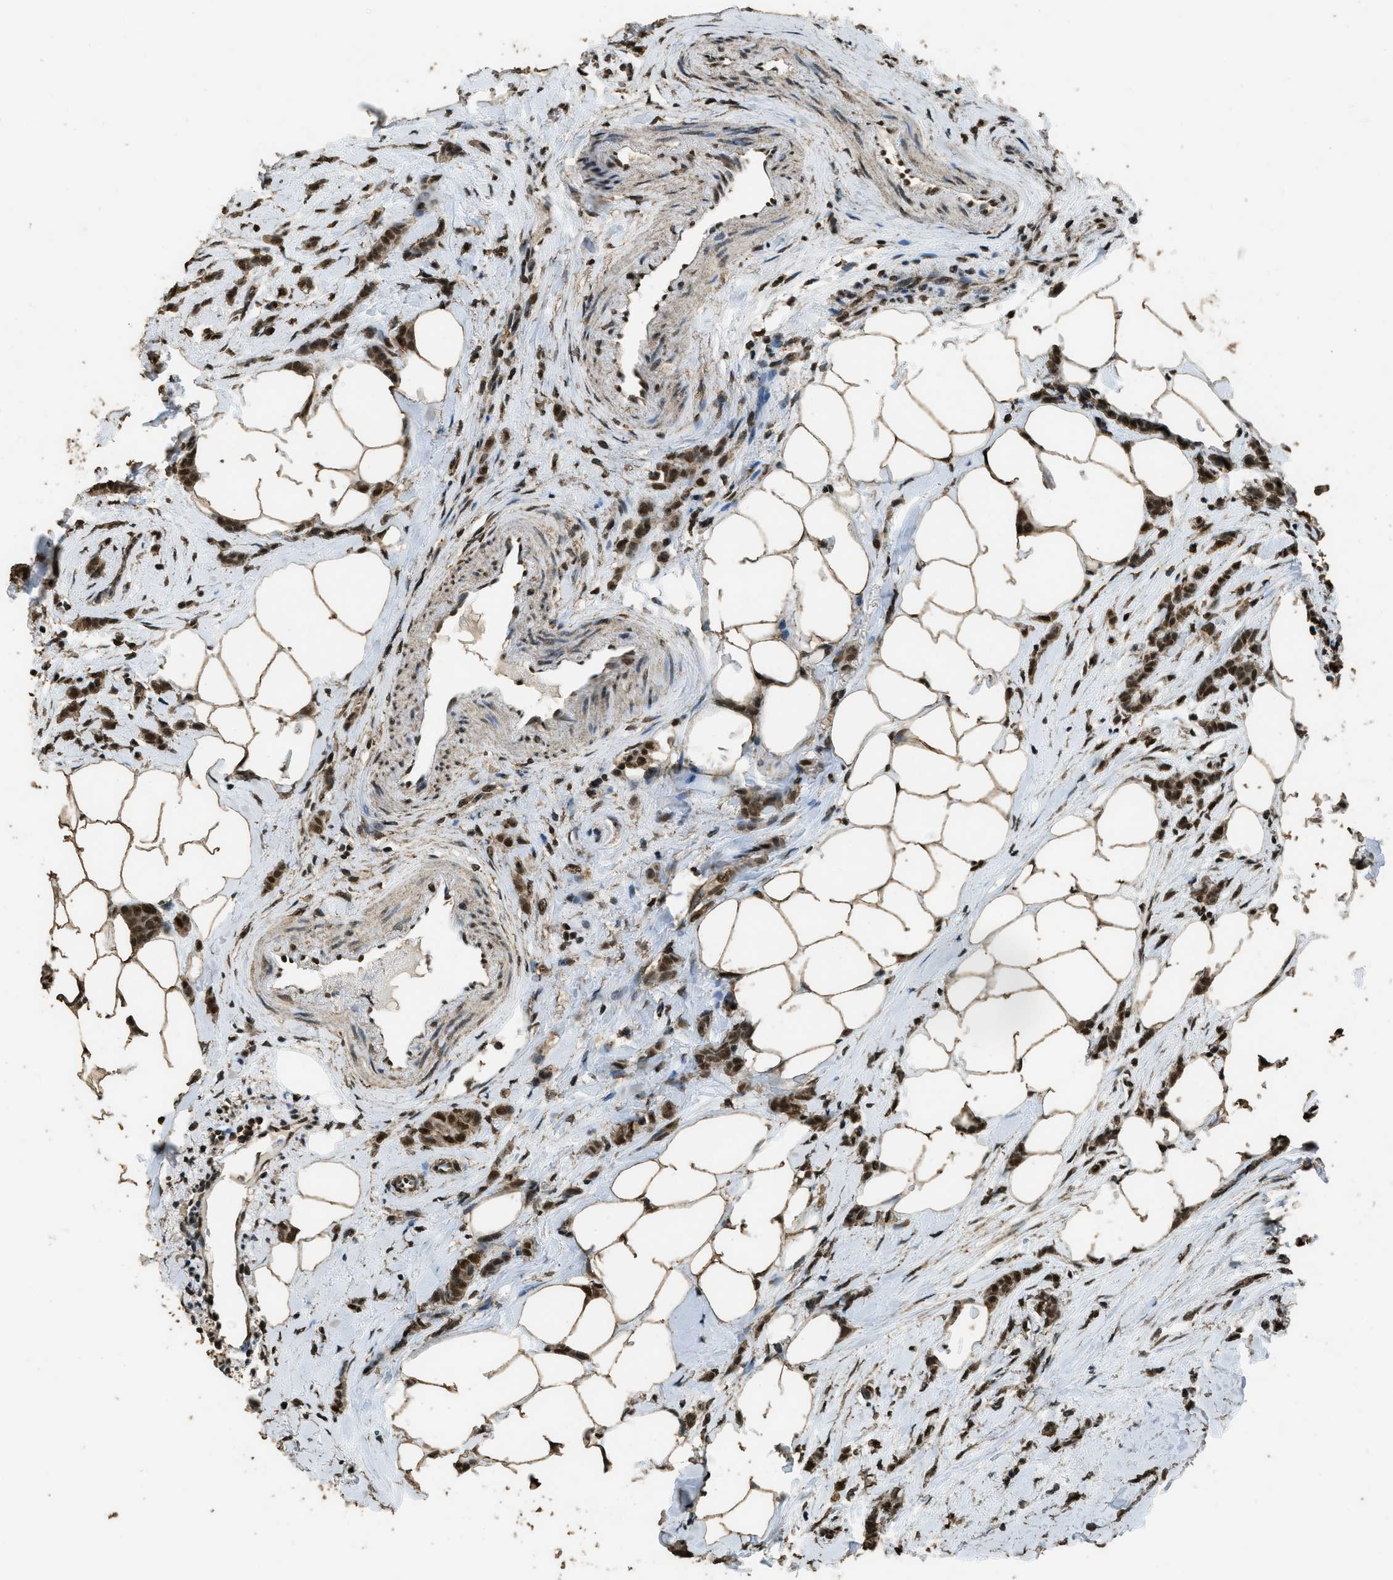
{"staining": {"intensity": "strong", "quantity": ">75%", "location": "nuclear"}, "tissue": "breast cancer", "cell_type": "Tumor cells", "image_type": "cancer", "snomed": [{"axis": "morphology", "description": "Lobular carcinoma, in situ"}, {"axis": "morphology", "description": "Lobular carcinoma"}, {"axis": "topography", "description": "Breast"}], "caption": "Breast cancer tissue exhibits strong nuclear expression in approximately >75% of tumor cells, visualized by immunohistochemistry.", "gene": "MYB", "patient": {"sex": "female", "age": 41}}